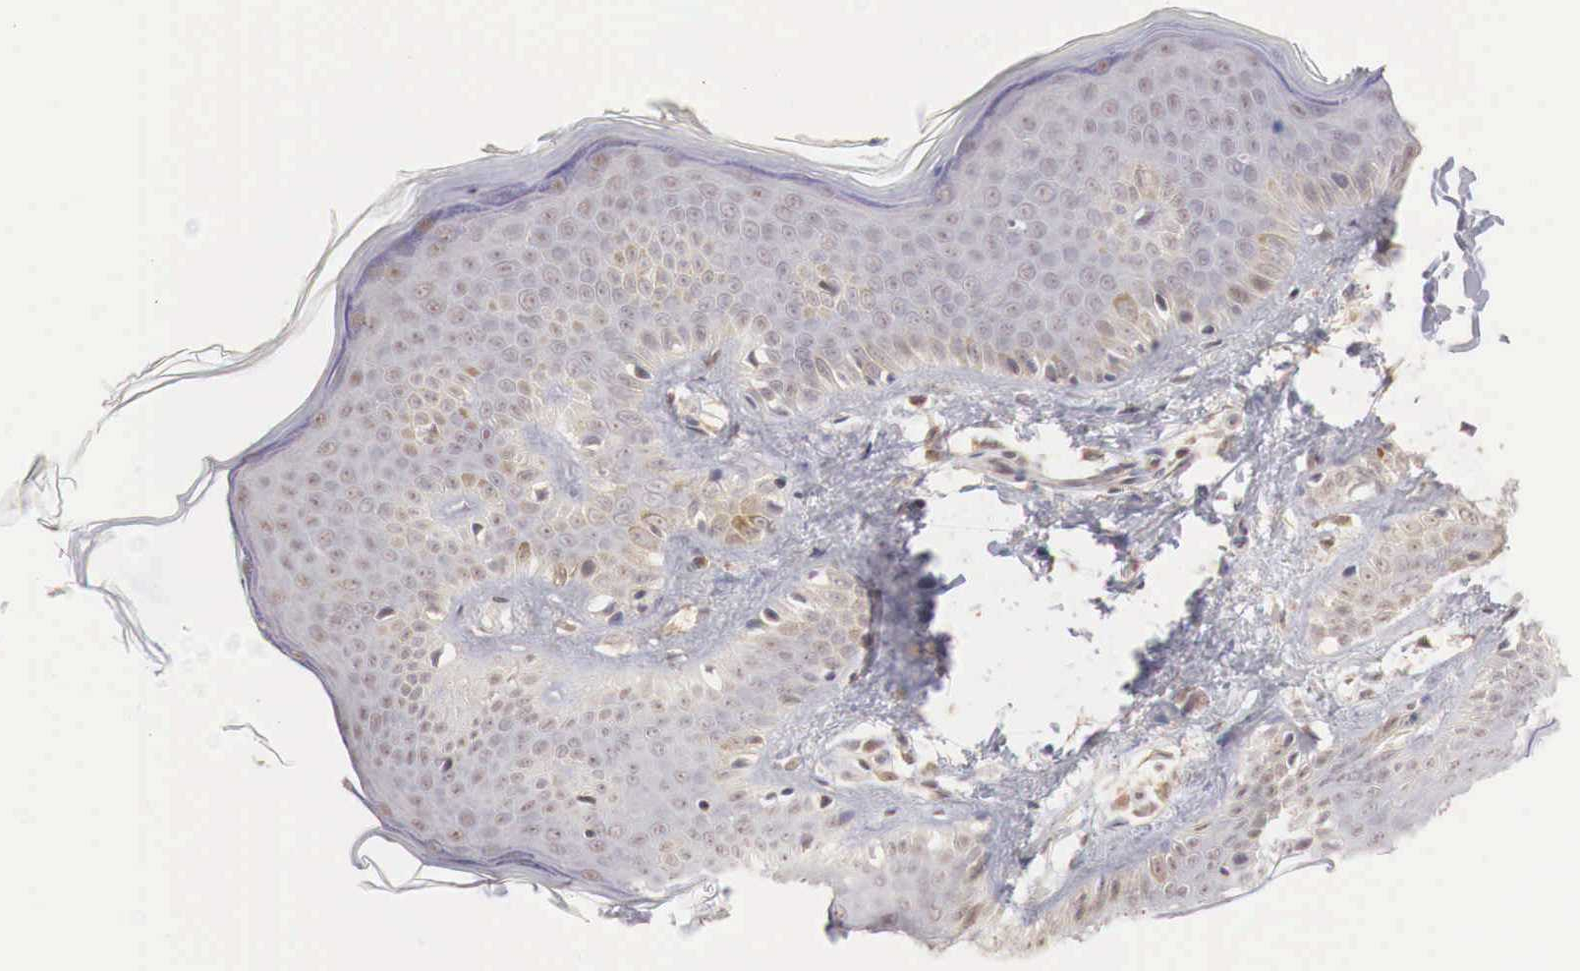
{"staining": {"intensity": "negative", "quantity": "none", "location": "none"}, "tissue": "skin", "cell_type": "Fibroblasts", "image_type": "normal", "snomed": [{"axis": "morphology", "description": "Normal tissue, NOS"}, {"axis": "topography", "description": "Skin"}], "caption": "Immunohistochemical staining of unremarkable human skin shows no significant staining in fibroblasts.", "gene": "TBC1D9", "patient": {"sex": "female", "age": 17}}